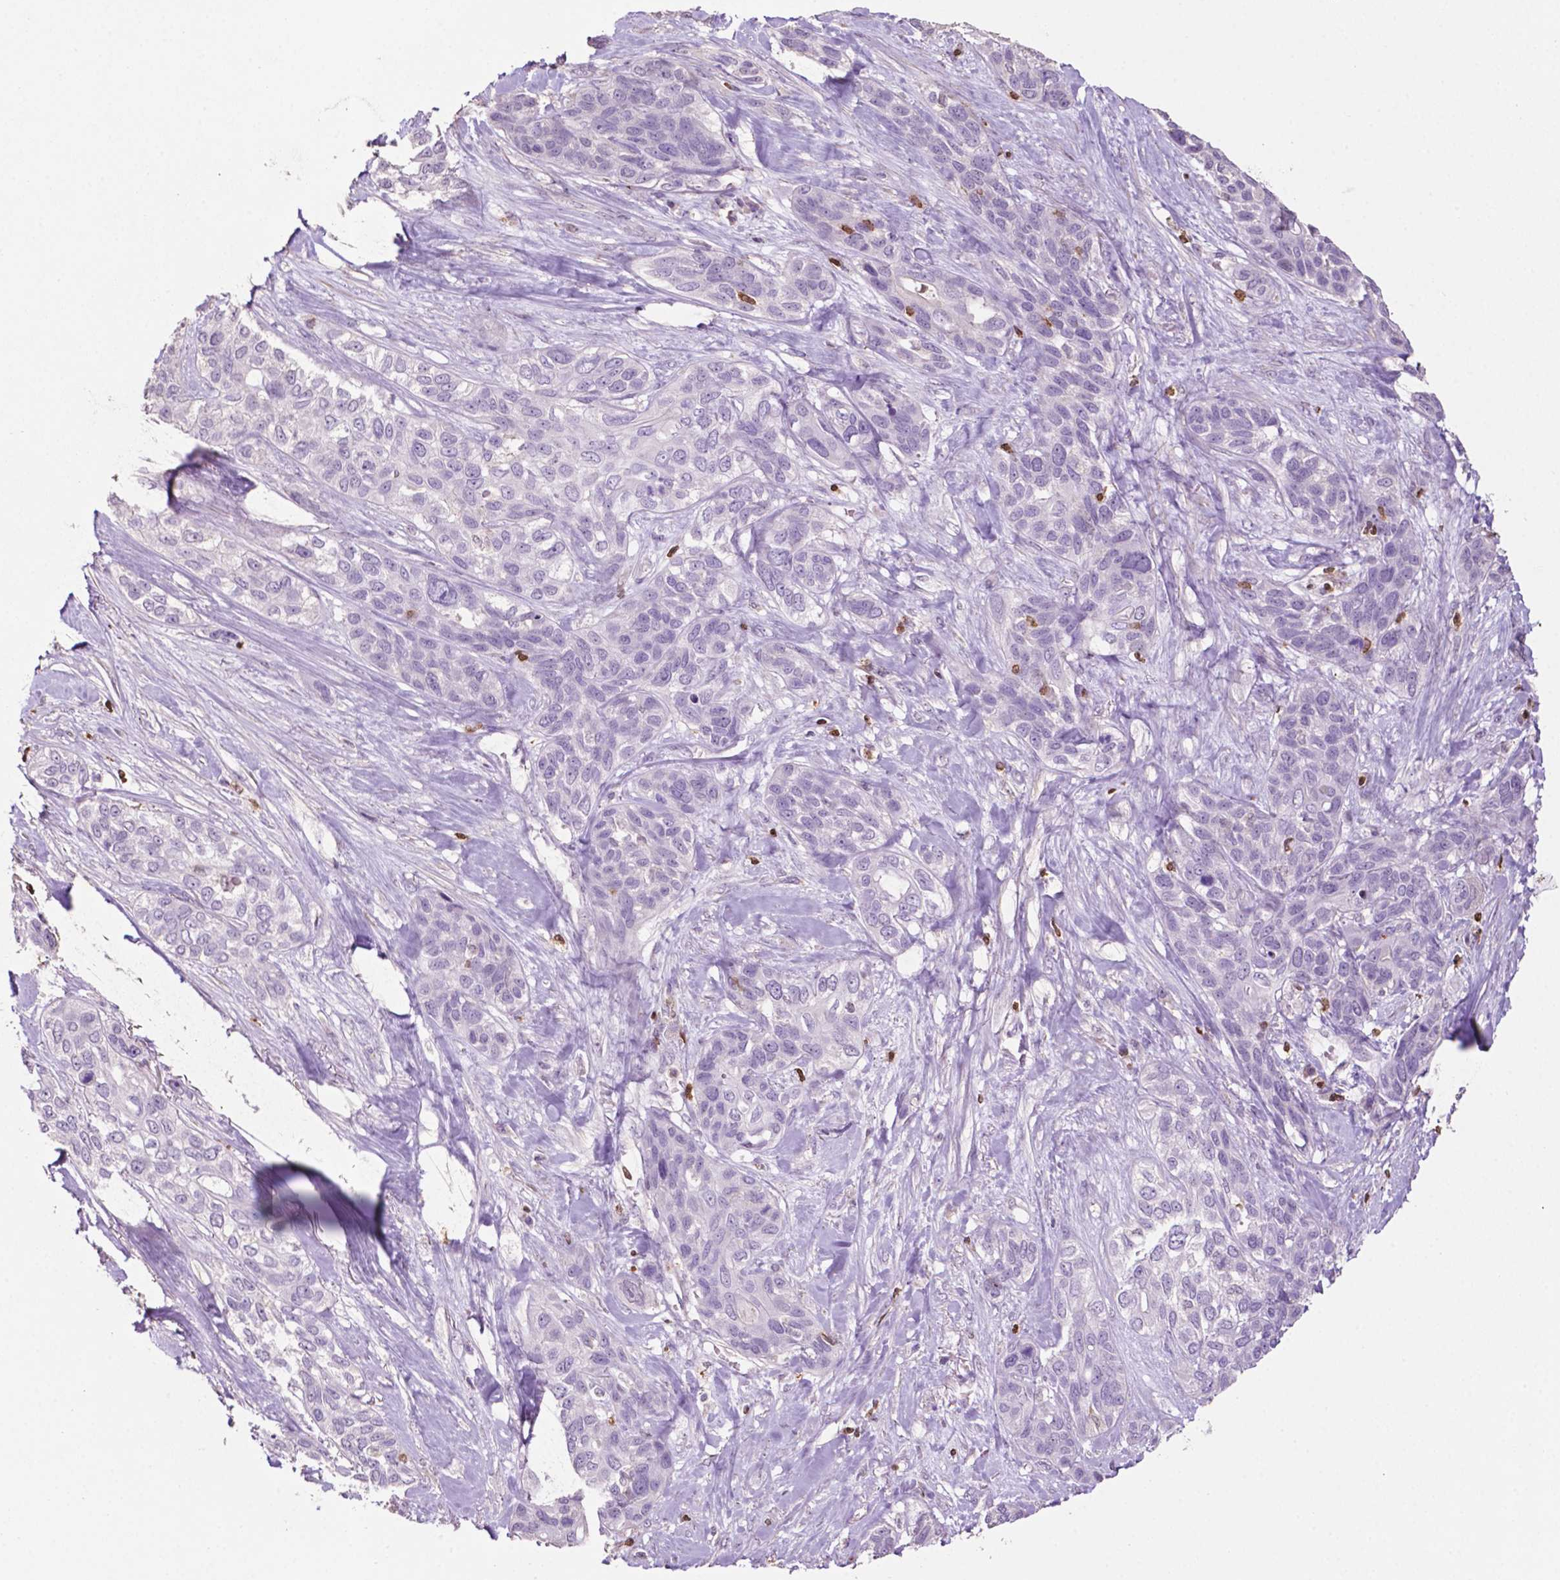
{"staining": {"intensity": "negative", "quantity": "none", "location": "none"}, "tissue": "lung cancer", "cell_type": "Tumor cells", "image_type": "cancer", "snomed": [{"axis": "morphology", "description": "Squamous cell carcinoma, NOS"}, {"axis": "topography", "description": "Lung"}], "caption": "Tumor cells are negative for protein expression in human squamous cell carcinoma (lung). Brightfield microscopy of immunohistochemistry stained with DAB (3,3'-diaminobenzidine) (brown) and hematoxylin (blue), captured at high magnification.", "gene": "TBC1D10C", "patient": {"sex": "female", "age": 70}}